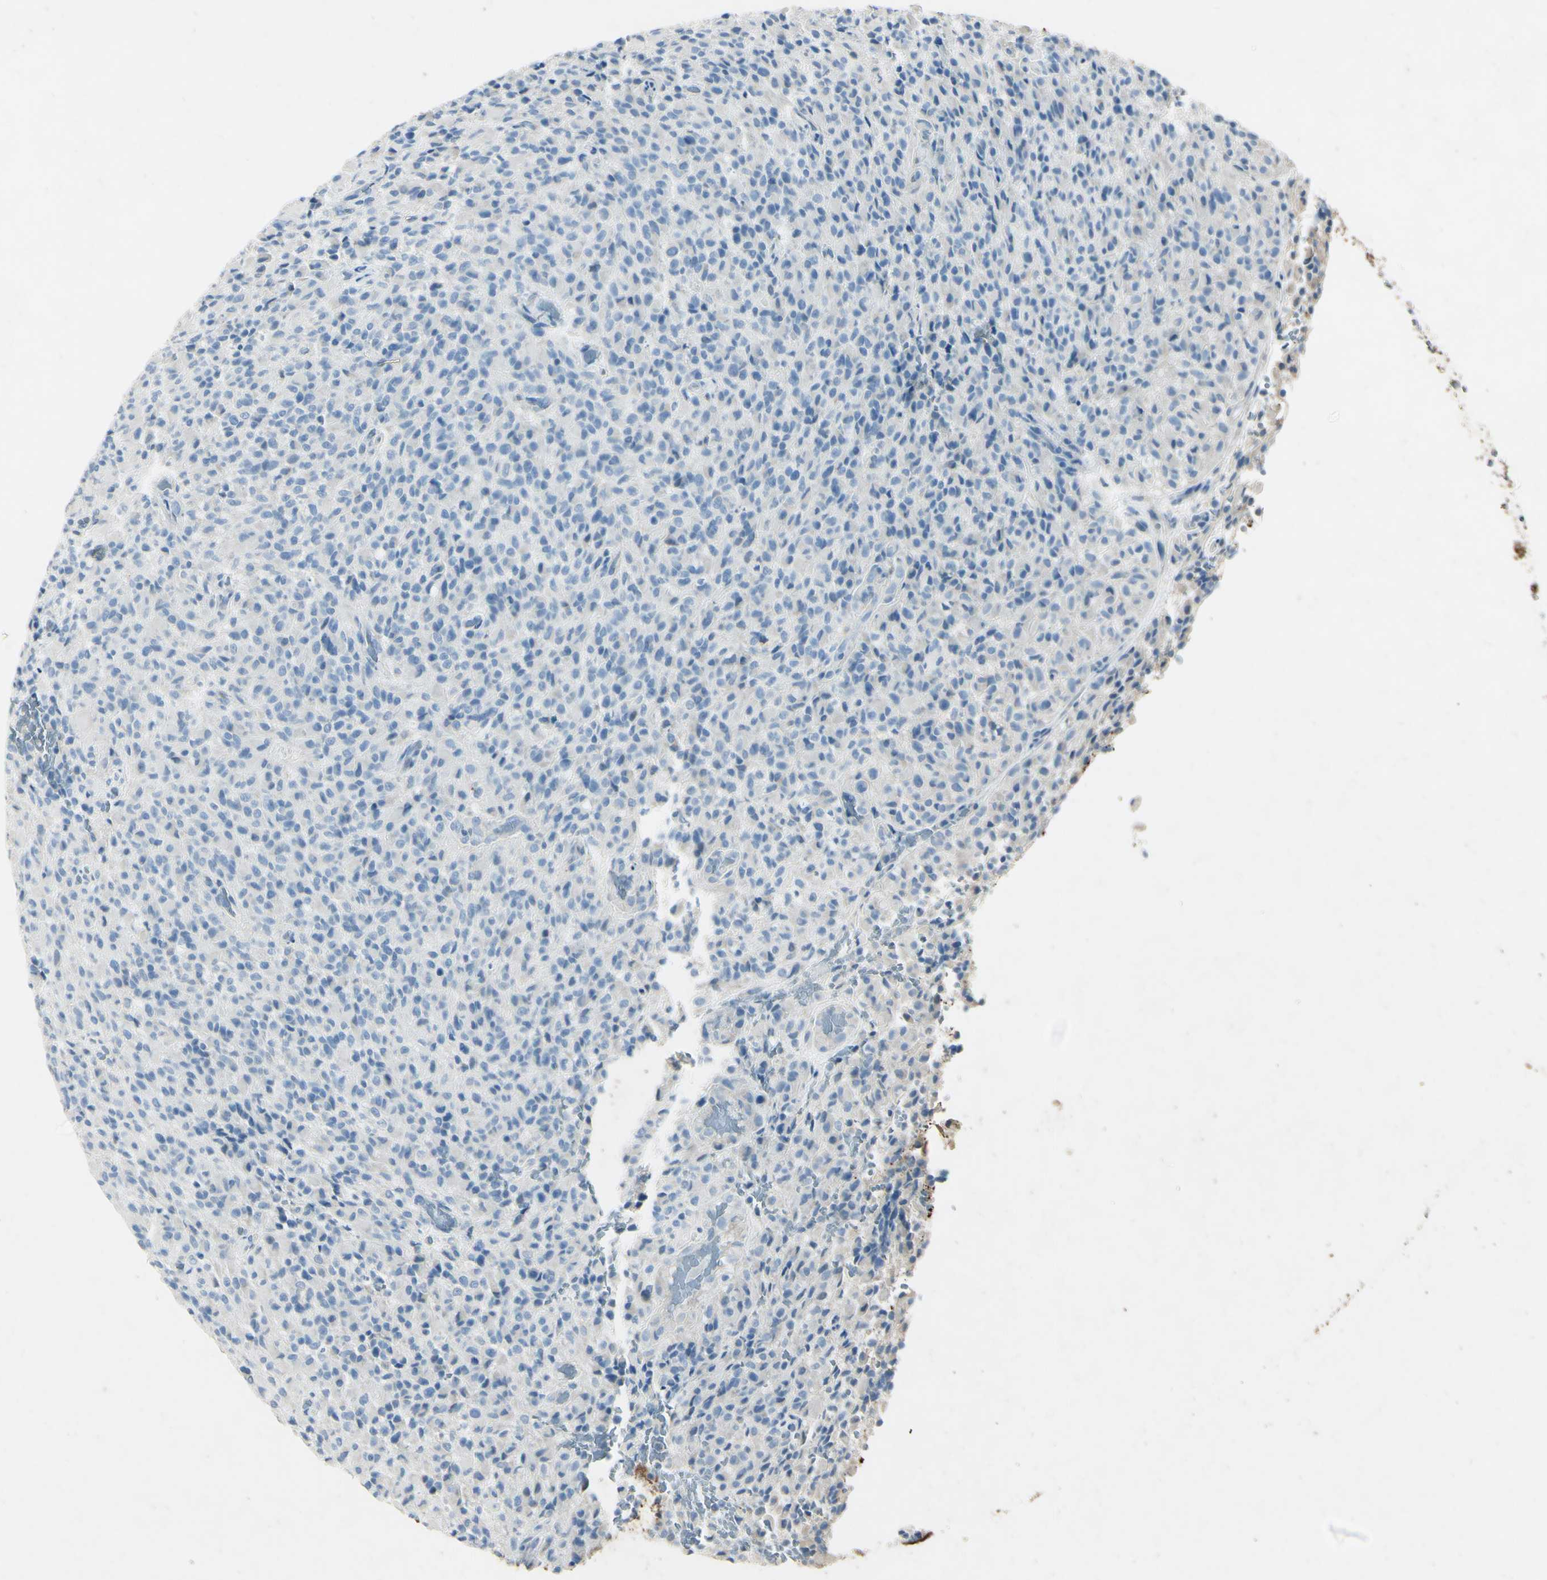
{"staining": {"intensity": "negative", "quantity": "none", "location": "none"}, "tissue": "glioma", "cell_type": "Tumor cells", "image_type": "cancer", "snomed": [{"axis": "morphology", "description": "Glioma, malignant, High grade"}, {"axis": "topography", "description": "Brain"}], "caption": "High magnification brightfield microscopy of malignant glioma (high-grade) stained with DAB (brown) and counterstained with hematoxylin (blue): tumor cells show no significant staining.", "gene": "SNAP91", "patient": {"sex": "male", "age": 71}}